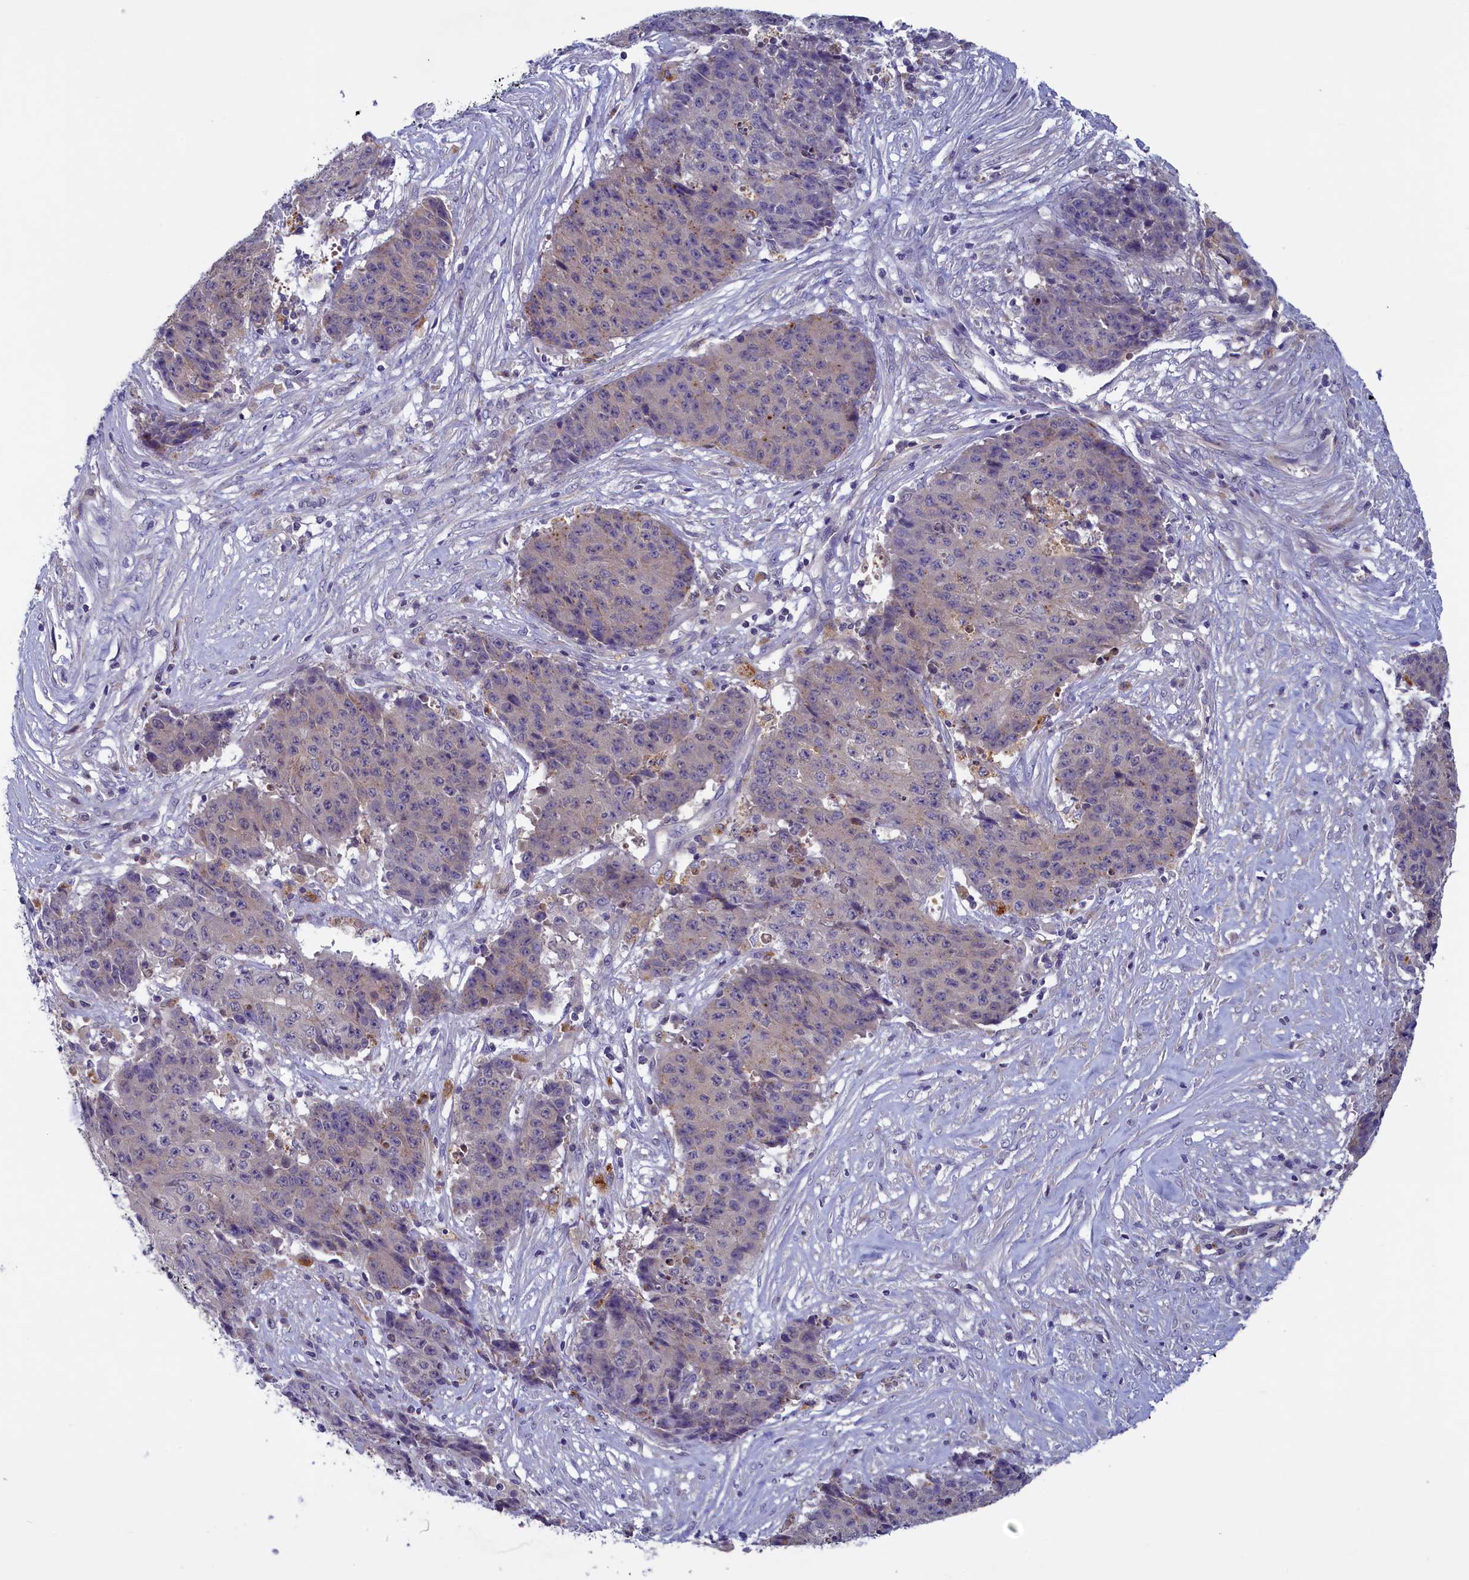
{"staining": {"intensity": "weak", "quantity": "<25%", "location": "cytoplasmic/membranous"}, "tissue": "ovarian cancer", "cell_type": "Tumor cells", "image_type": "cancer", "snomed": [{"axis": "morphology", "description": "Carcinoma, endometroid"}, {"axis": "topography", "description": "Ovary"}], "caption": "There is no significant expression in tumor cells of endometroid carcinoma (ovarian).", "gene": "NUBP1", "patient": {"sex": "female", "age": 42}}